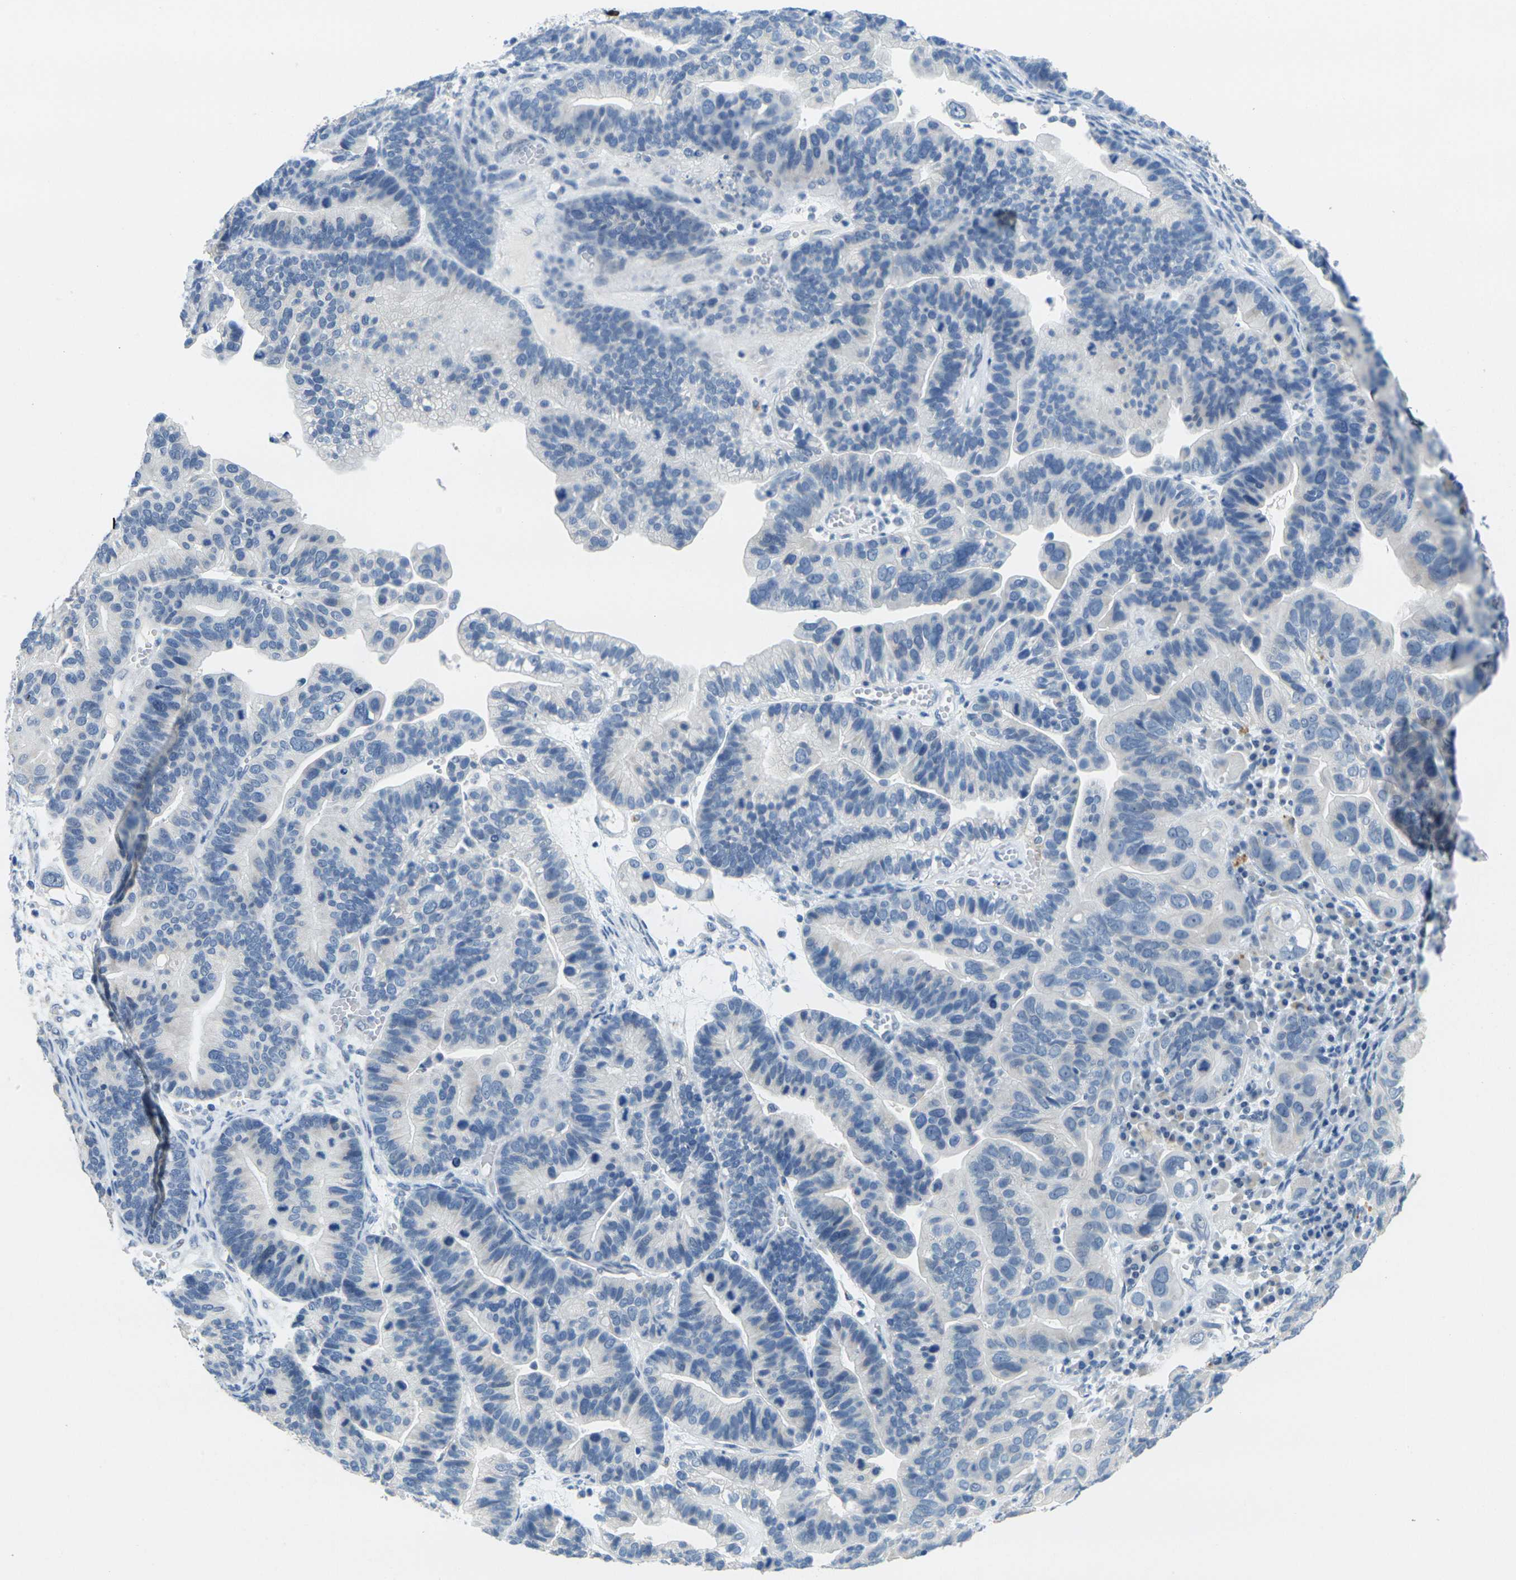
{"staining": {"intensity": "negative", "quantity": "none", "location": "none"}, "tissue": "ovarian cancer", "cell_type": "Tumor cells", "image_type": "cancer", "snomed": [{"axis": "morphology", "description": "Cystadenocarcinoma, serous, NOS"}, {"axis": "topography", "description": "Ovary"}], "caption": "Tumor cells are negative for brown protein staining in serous cystadenocarcinoma (ovarian).", "gene": "GPR15", "patient": {"sex": "female", "age": 56}}